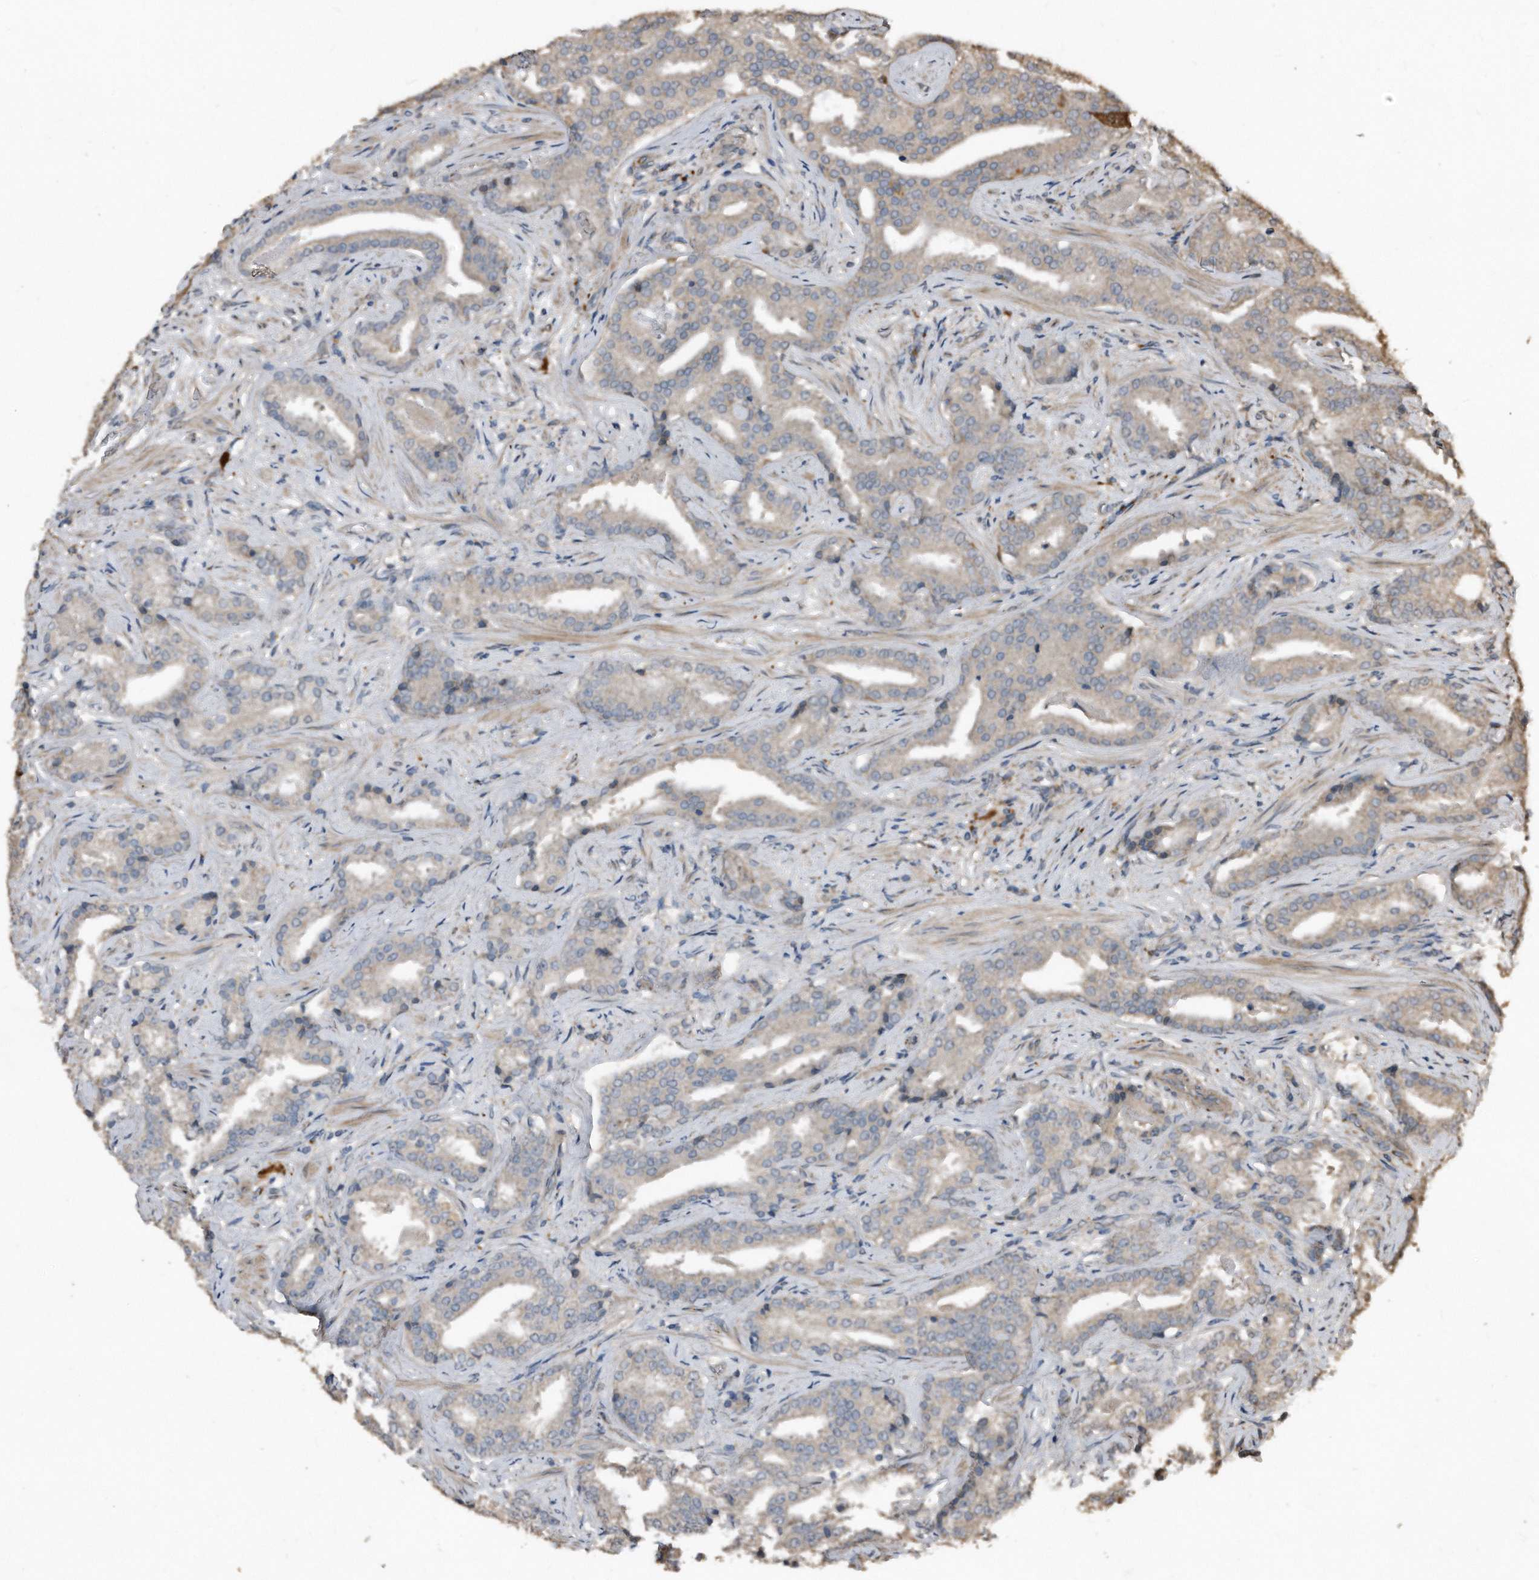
{"staining": {"intensity": "weak", "quantity": "<25%", "location": "cytoplasmic/membranous"}, "tissue": "prostate cancer", "cell_type": "Tumor cells", "image_type": "cancer", "snomed": [{"axis": "morphology", "description": "Adenocarcinoma, Low grade"}, {"axis": "topography", "description": "Prostate"}], "caption": "Photomicrograph shows no significant protein positivity in tumor cells of adenocarcinoma (low-grade) (prostate). (Stains: DAB immunohistochemistry (IHC) with hematoxylin counter stain, Microscopy: brightfield microscopy at high magnification).", "gene": "ANKRD10", "patient": {"sex": "male", "age": 67}}